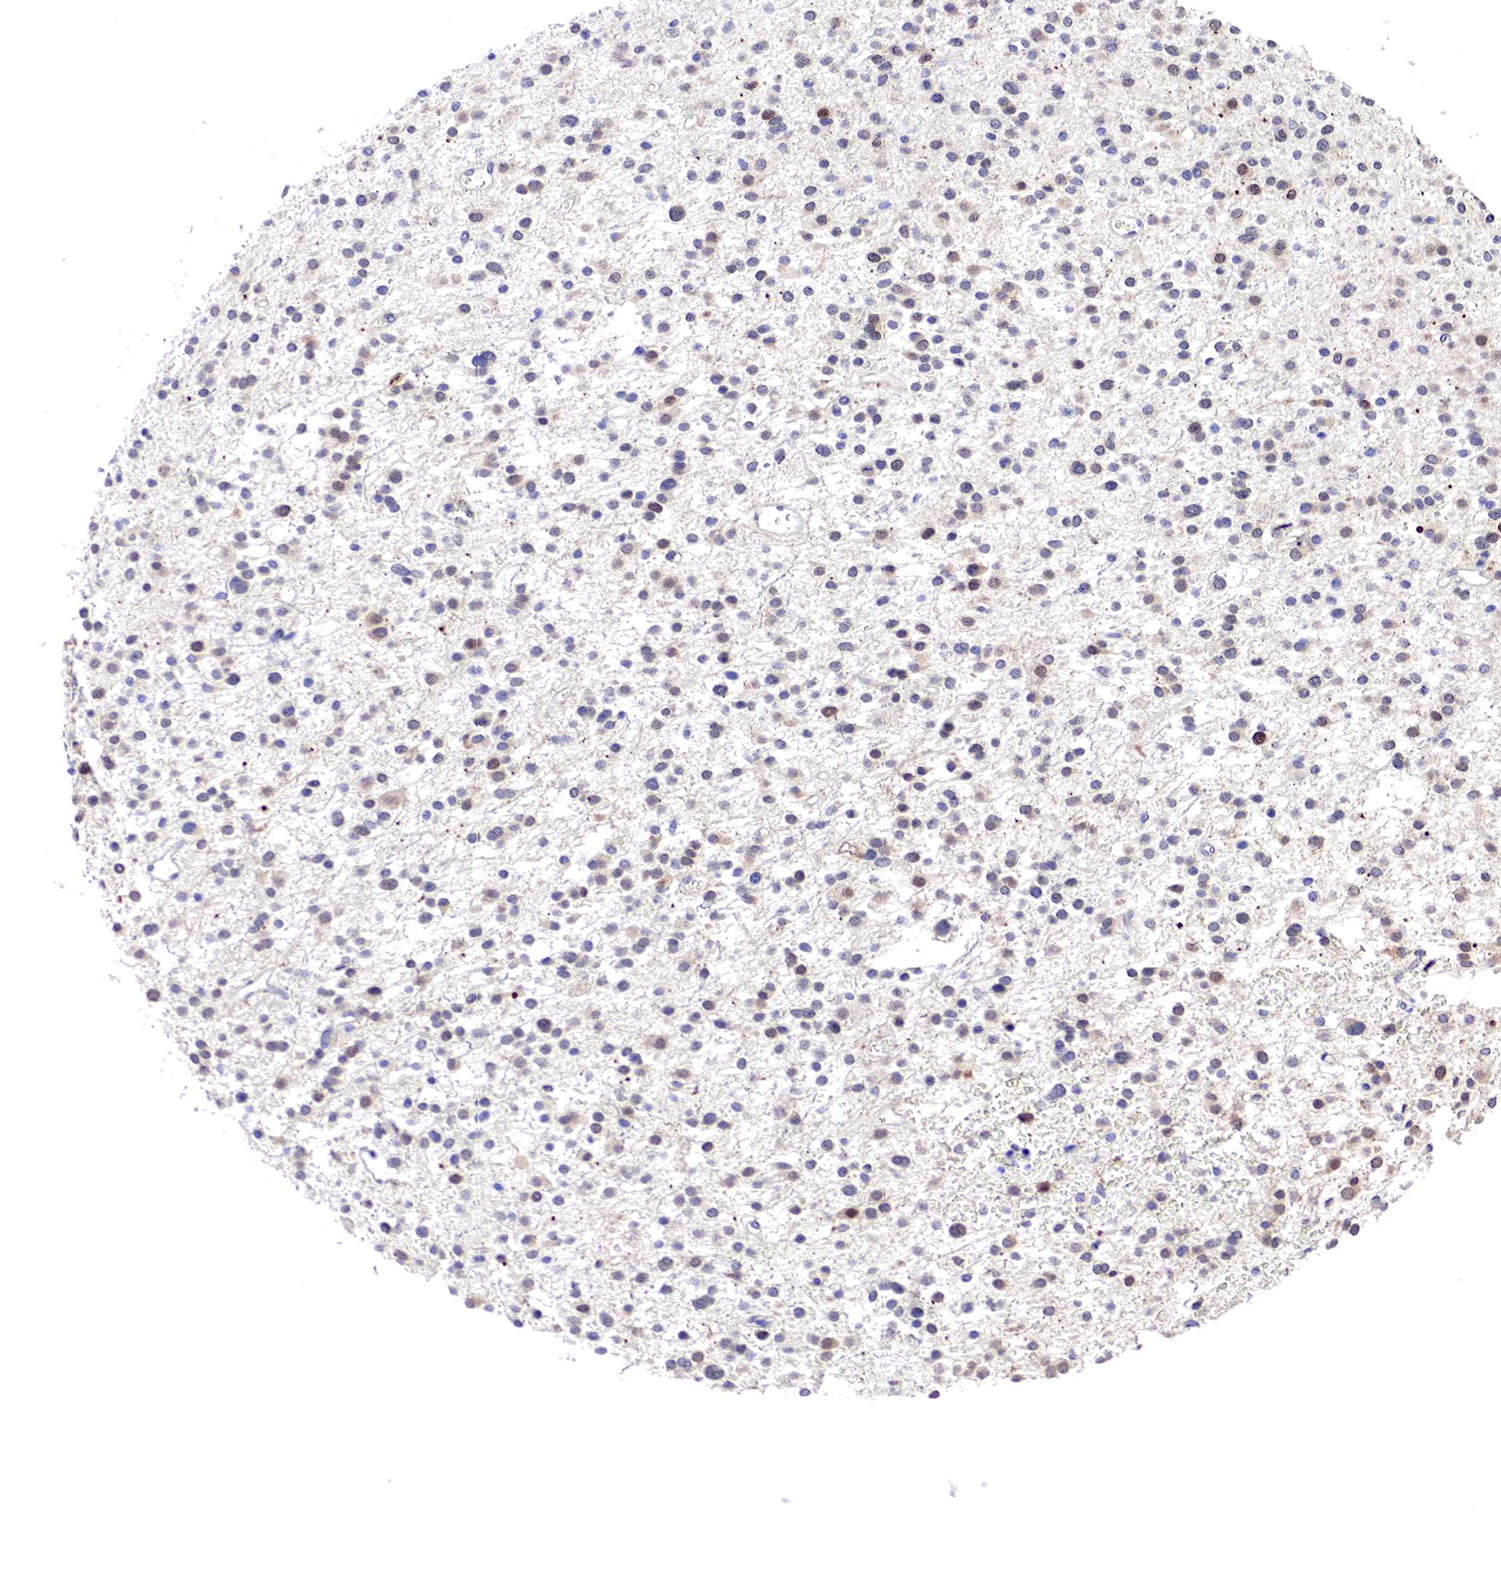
{"staining": {"intensity": "weak", "quantity": "25%-75%", "location": "cytoplasmic/membranous,nuclear"}, "tissue": "glioma", "cell_type": "Tumor cells", "image_type": "cancer", "snomed": [{"axis": "morphology", "description": "Glioma, malignant, Low grade"}, {"axis": "topography", "description": "Brain"}], "caption": "This histopathology image reveals IHC staining of glioma, with low weak cytoplasmic/membranous and nuclear positivity in about 25%-75% of tumor cells.", "gene": "PABIR2", "patient": {"sex": "female", "age": 36}}